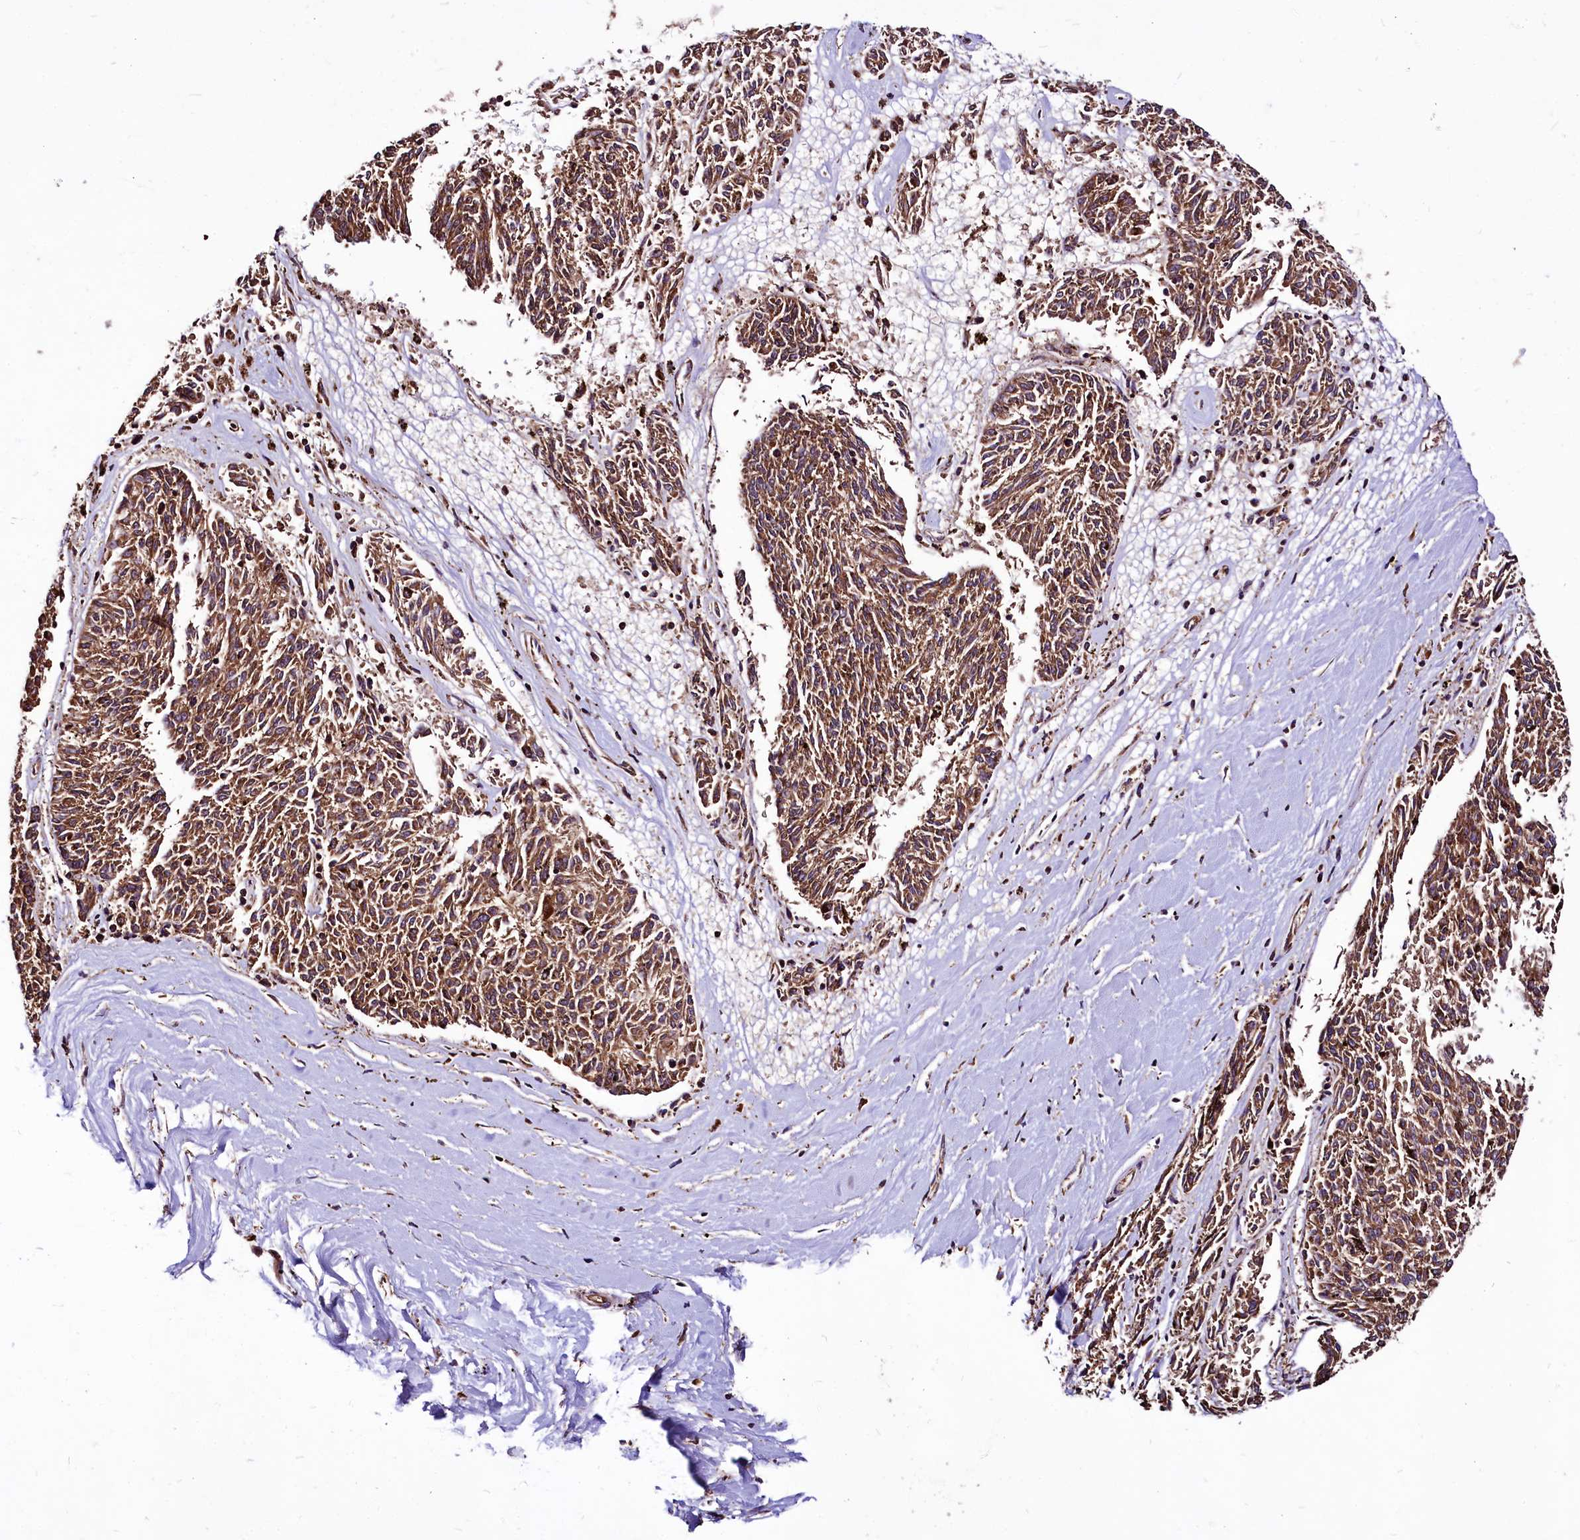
{"staining": {"intensity": "moderate", "quantity": ">75%", "location": "cytoplasmic/membranous"}, "tissue": "melanoma", "cell_type": "Tumor cells", "image_type": "cancer", "snomed": [{"axis": "morphology", "description": "Malignant melanoma, NOS"}, {"axis": "topography", "description": "Skin"}], "caption": "Human malignant melanoma stained for a protein (brown) reveals moderate cytoplasmic/membranous positive staining in about >75% of tumor cells.", "gene": "LRSAM1", "patient": {"sex": "female", "age": 72}}